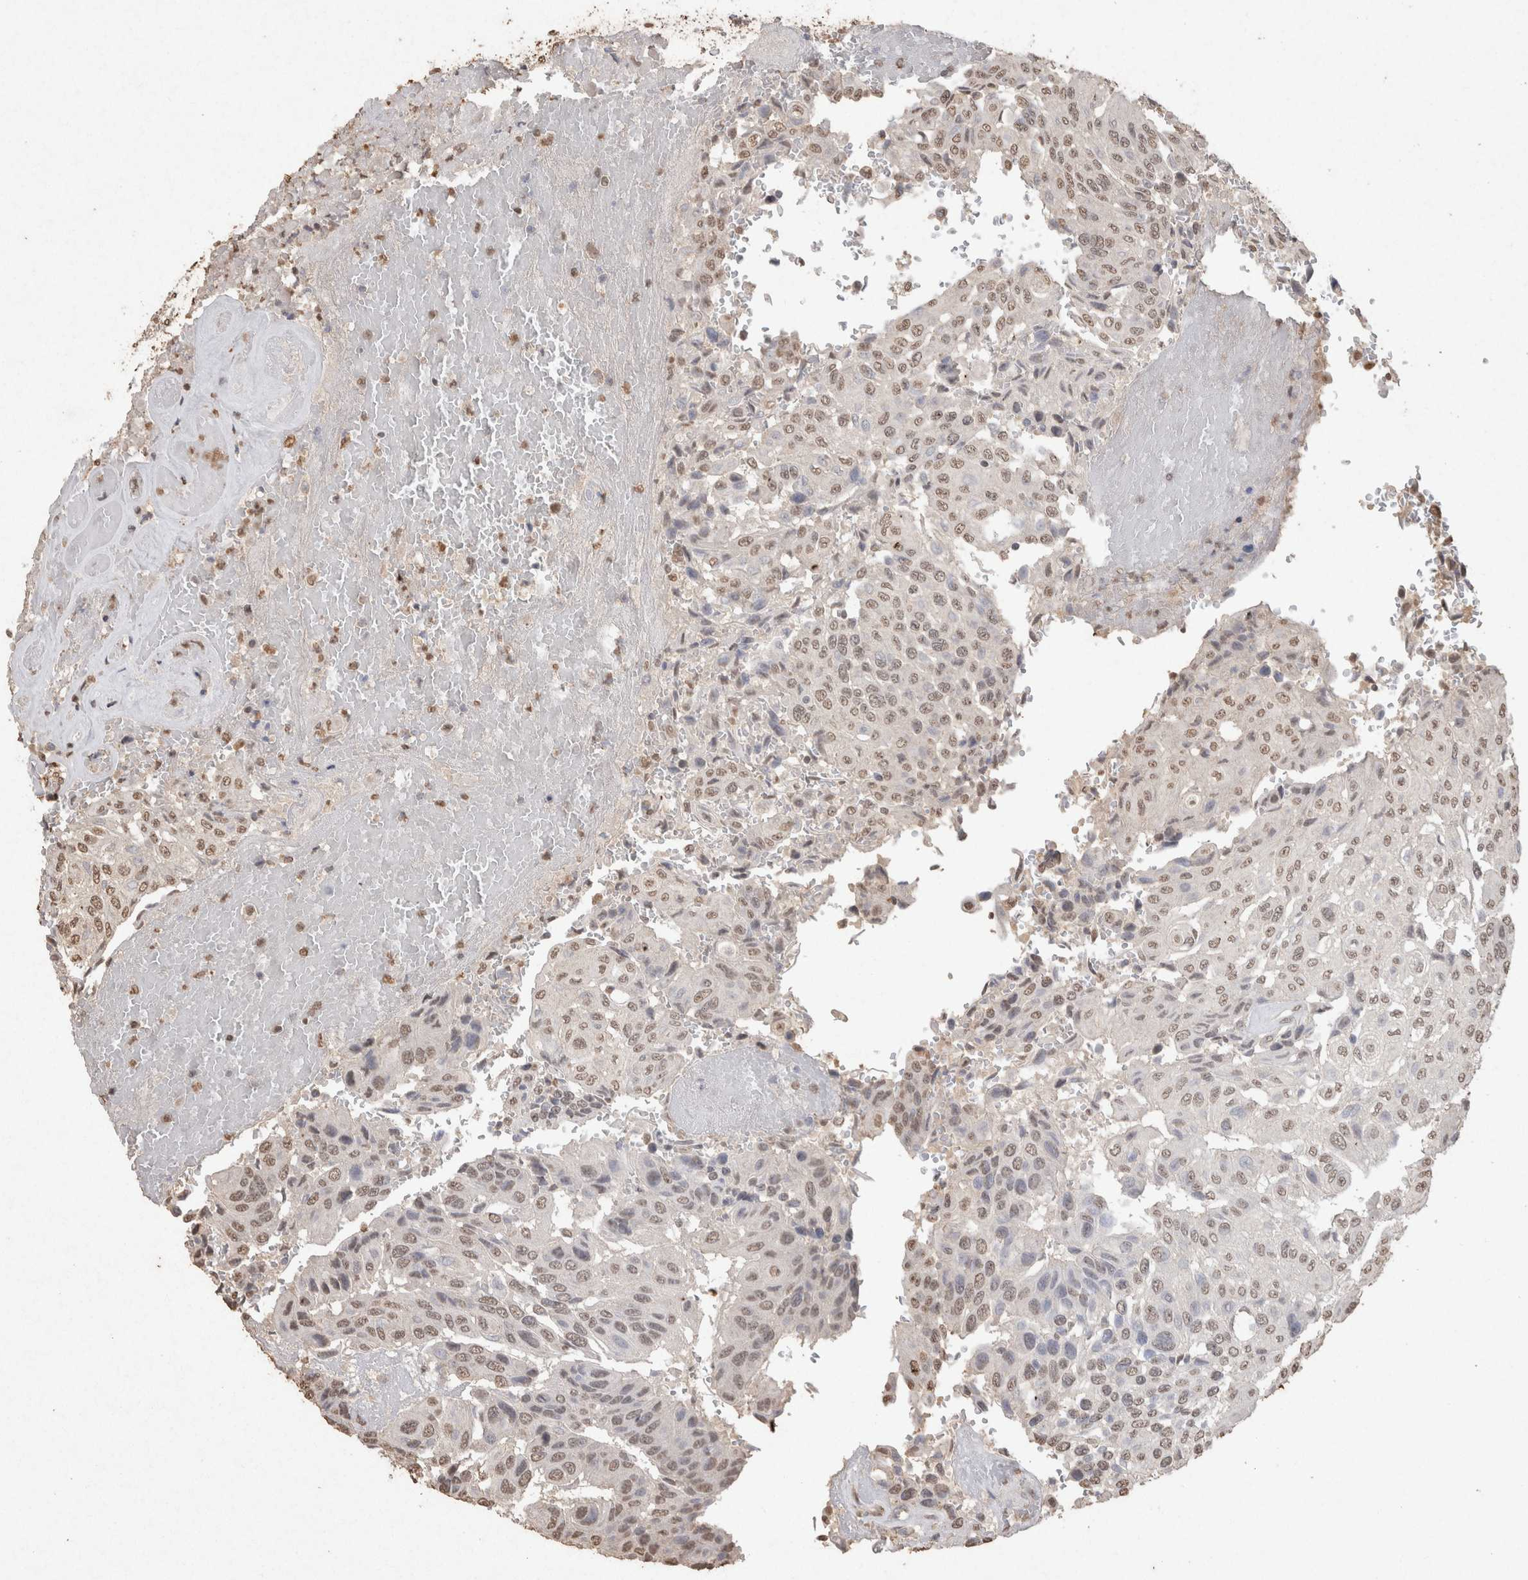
{"staining": {"intensity": "weak", "quantity": ">75%", "location": "nuclear"}, "tissue": "urothelial cancer", "cell_type": "Tumor cells", "image_type": "cancer", "snomed": [{"axis": "morphology", "description": "Urothelial carcinoma, High grade"}, {"axis": "topography", "description": "Urinary bladder"}], "caption": "Urothelial carcinoma (high-grade) stained with a protein marker displays weak staining in tumor cells.", "gene": "MLX", "patient": {"sex": "male", "age": 66}}